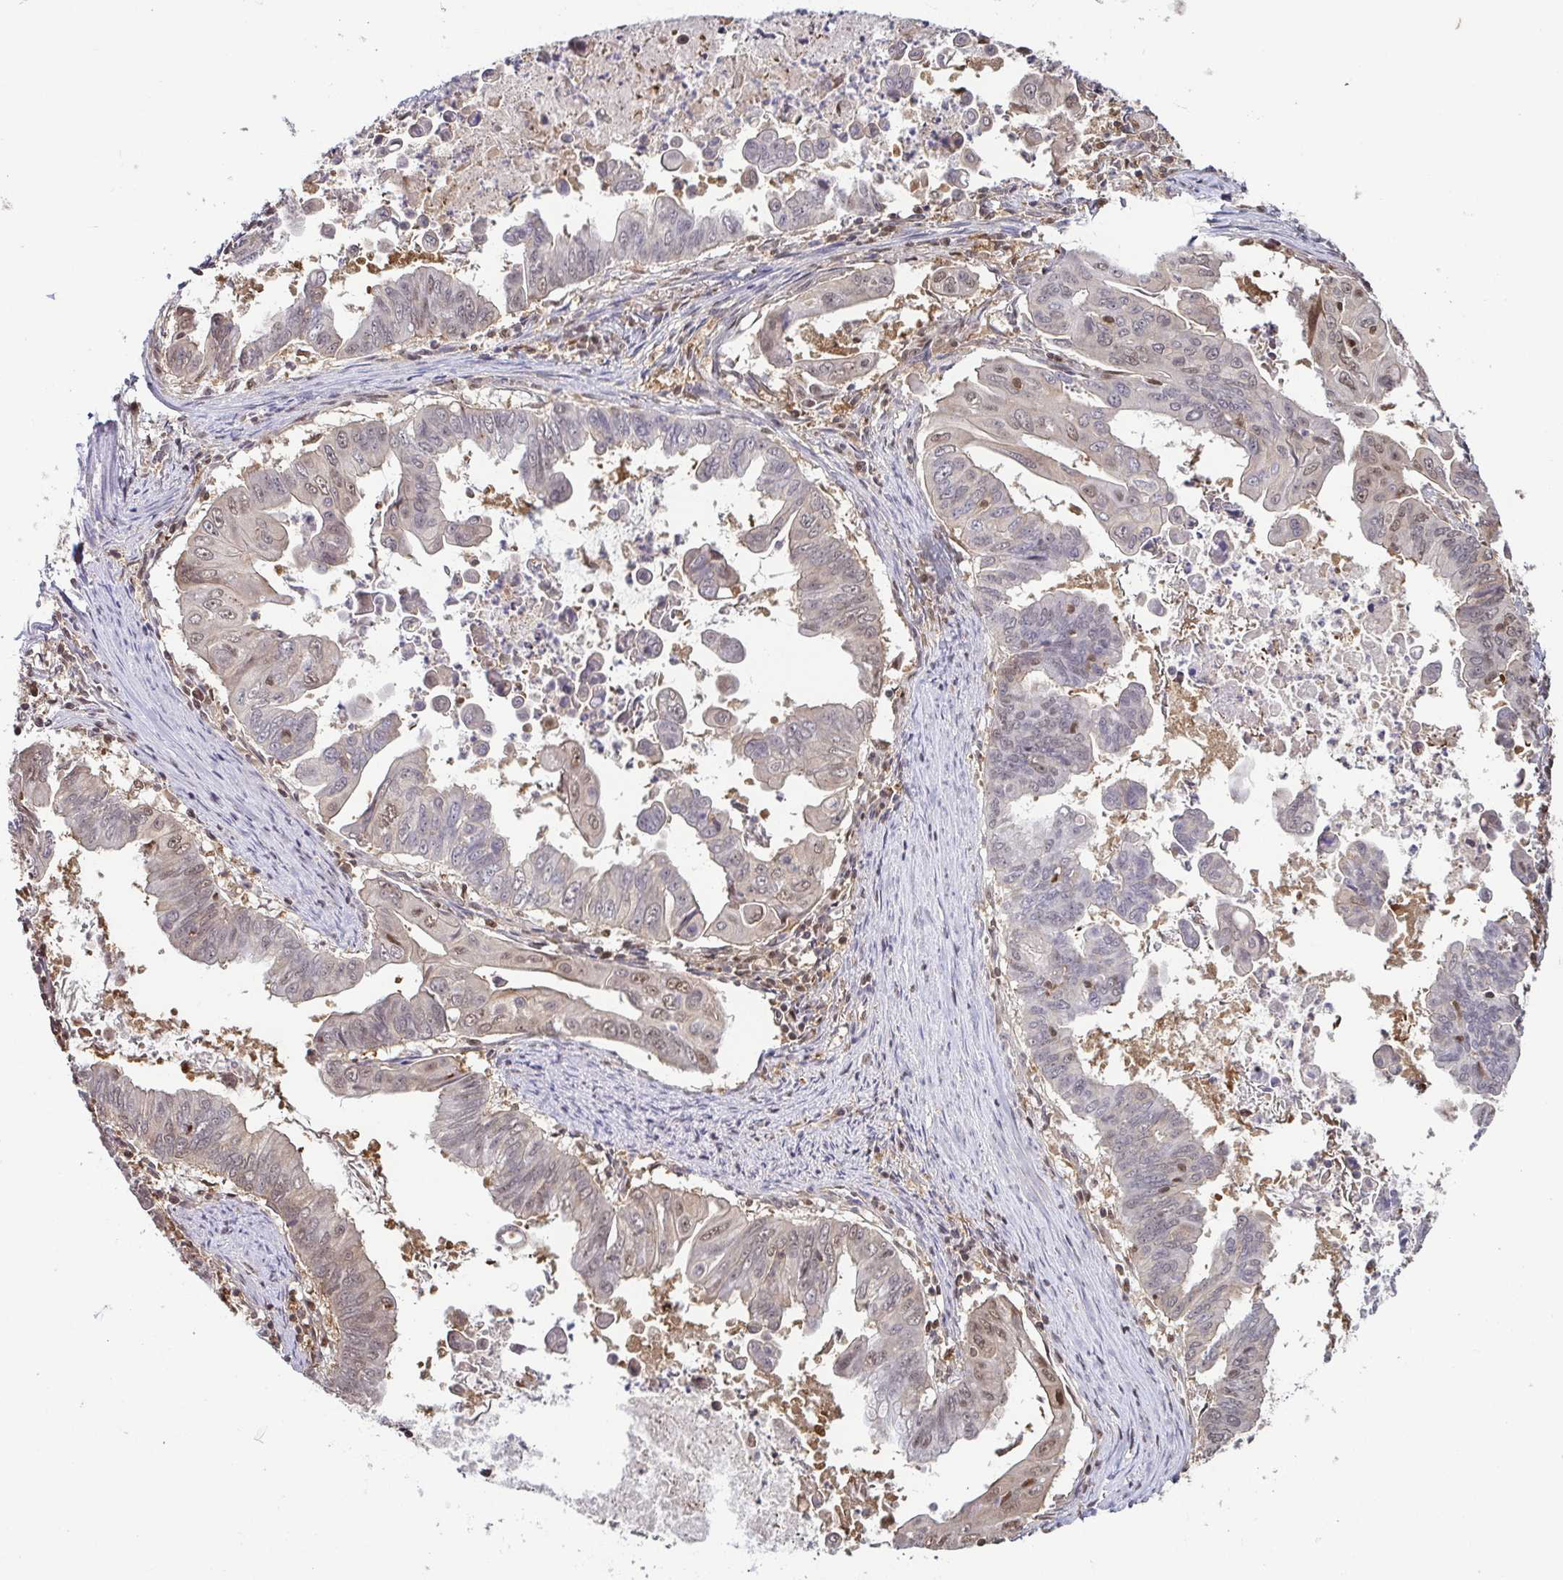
{"staining": {"intensity": "weak", "quantity": "25%-75%", "location": "cytoplasmic/membranous,nuclear"}, "tissue": "stomach cancer", "cell_type": "Tumor cells", "image_type": "cancer", "snomed": [{"axis": "morphology", "description": "Adenocarcinoma, NOS"}, {"axis": "topography", "description": "Stomach, upper"}], "caption": "Stomach cancer (adenocarcinoma) stained with immunohistochemistry reveals weak cytoplasmic/membranous and nuclear expression in about 25%-75% of tumor cells.", "gene": "PSMB9", "patient": {"sex": "male", "age": 80}}